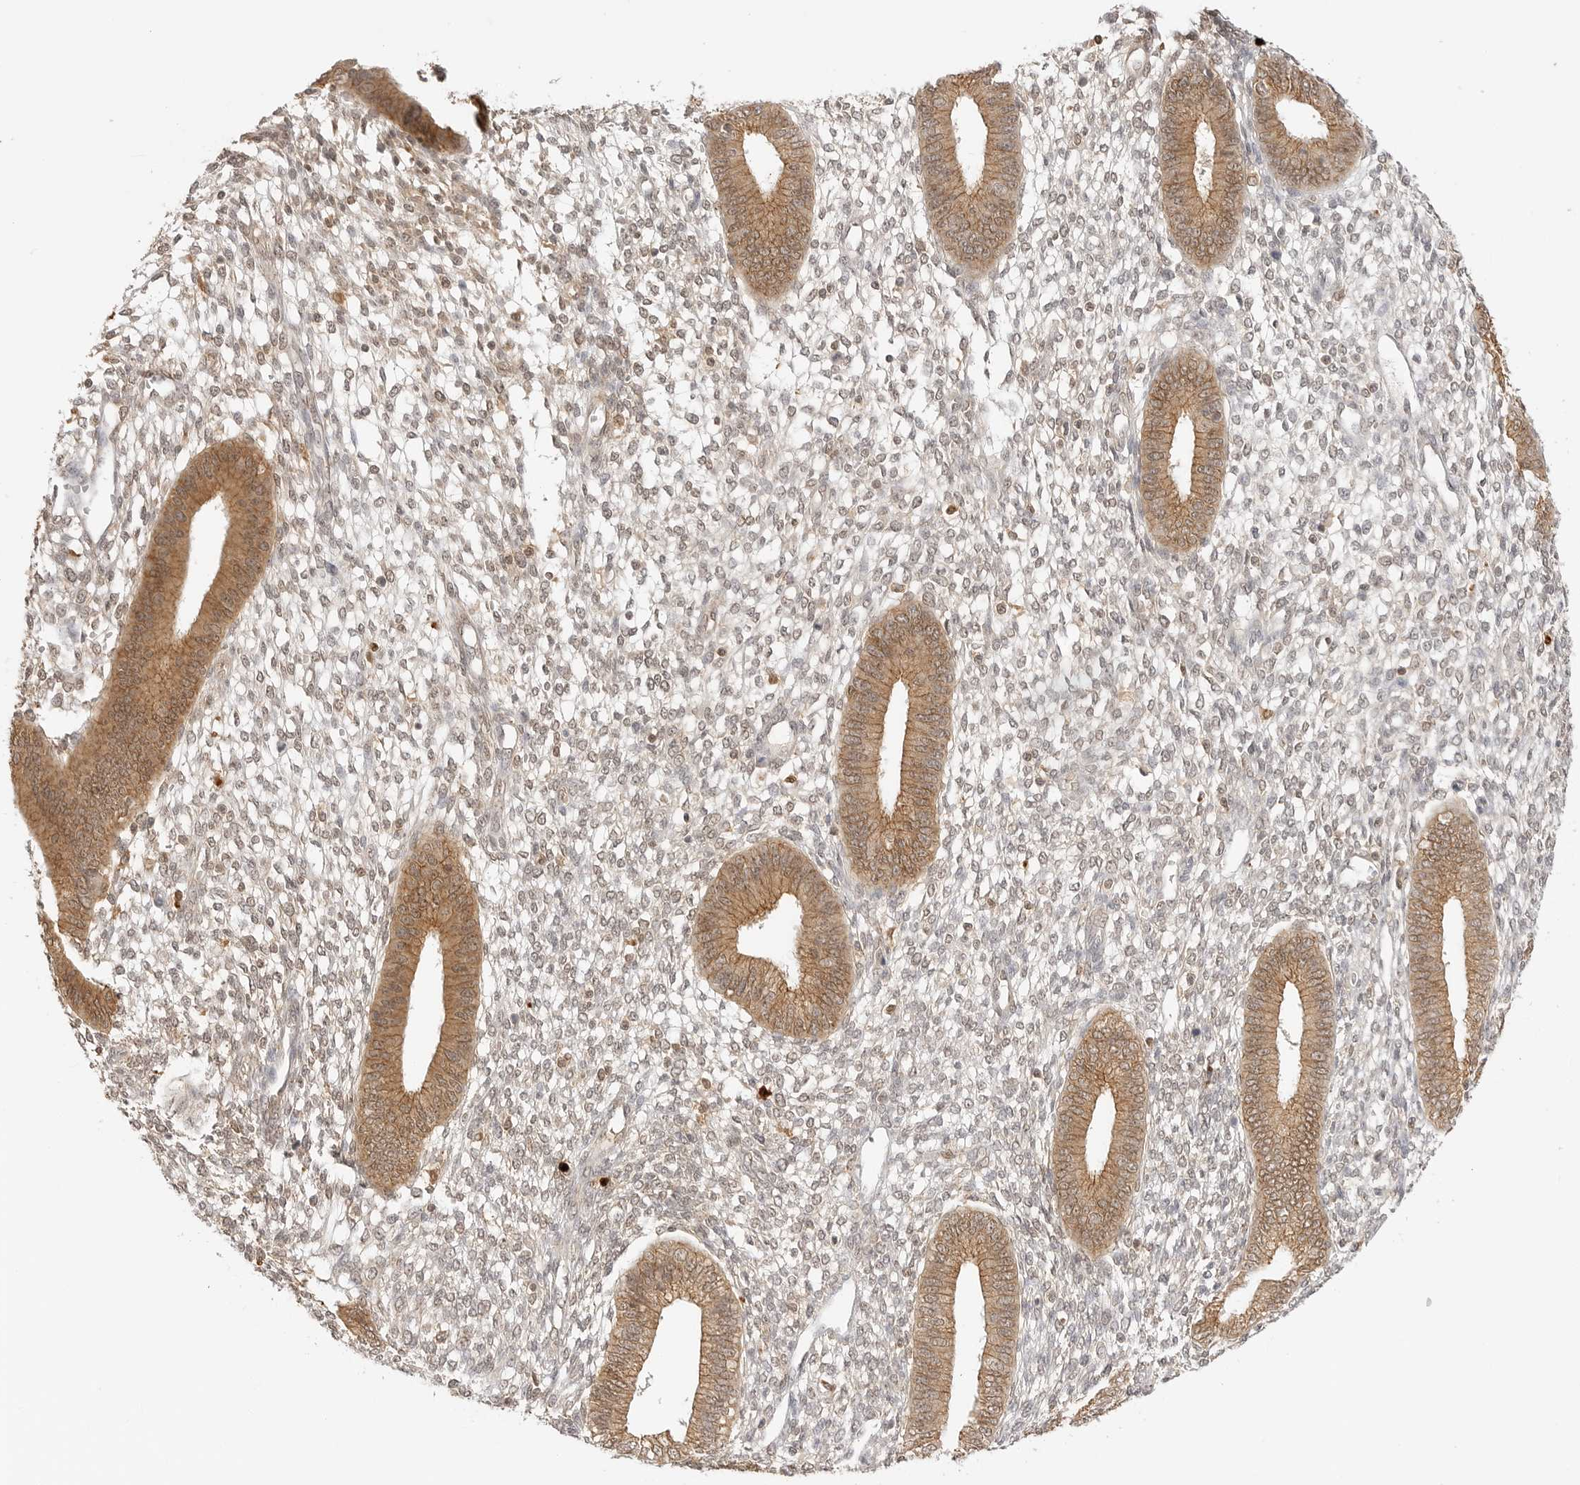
{"staining": {"intensity": "weak", "quantity": "25%-75%", "location": "cytoplasmic/membranous,nuclear"}, "tissue": "endometrium", "cell_type": "Cells in endometrial stroma", "image_type": "normal", "snomed": [{"axis": "morphology", "description": "Normal tissue, NOS"}, {"axis": "topography", "description": "Endometrium"}], "caption": "A photomicrograph of endometrium stained for a protein demonstrates weak cytoplasmic/membranous,nuclear brown staining in cells in endometrial stroma. The staining is performed using DAB (3,3'-diaminobenzidine) brown chromogen to label protein expression. The nuclei are counter-stained blue using hematoxylin.", "gene": "EPHA1", "patient": {"sex": "female", "age": 46}}